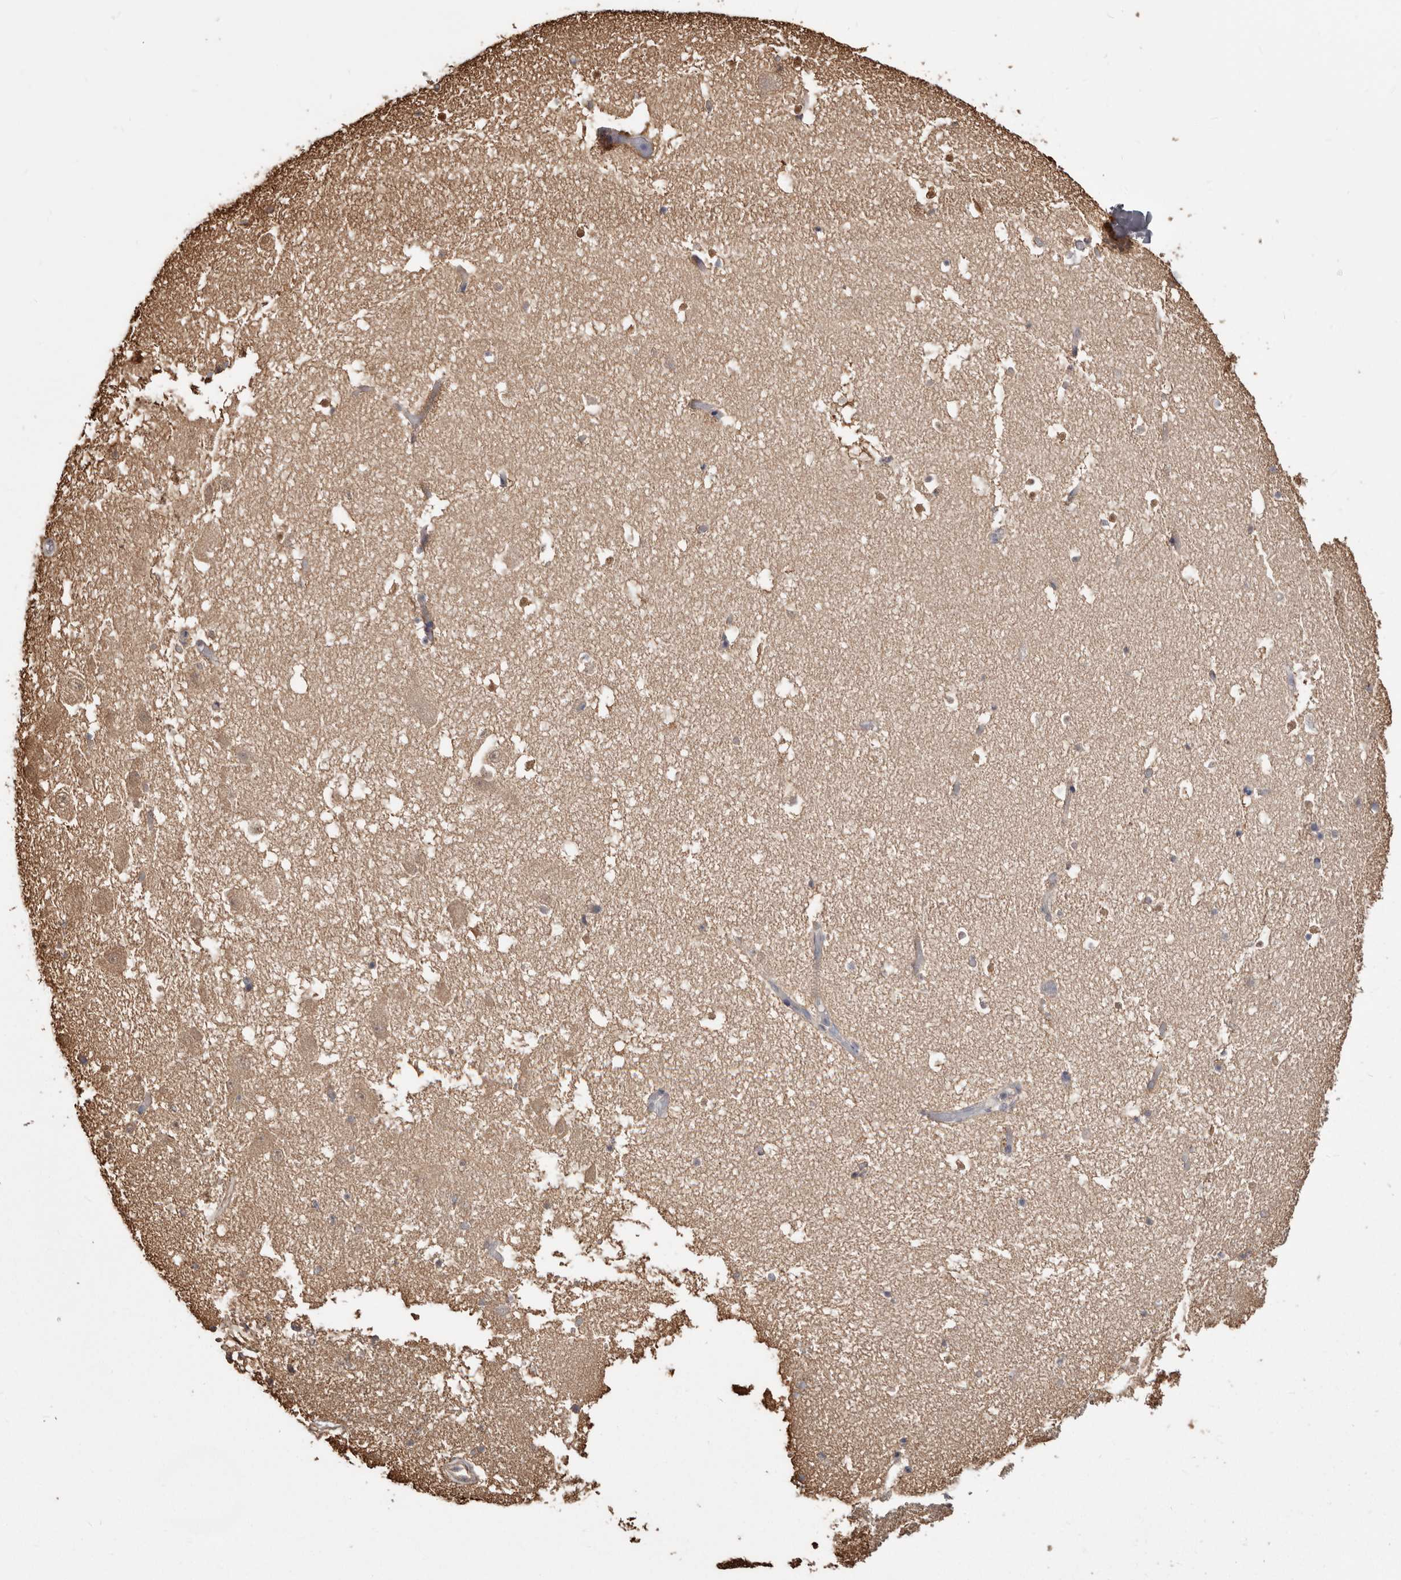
{"staining": {"intensity": "moderate", "quantity": "<25%", "location": "cytoplasmic/membranous,nuclear"}, "tissue": "hippocampus", "cell_type": "Glial cells", "image_type": "normal", "snomed": [{"axis": "morphology", "description": "Normal tissue, NOS"}, {"axis": "topography", "description": "Hippocampus"}], "caption": "Moderate cytoplasmic/membranous,nuclear protein positivity is appreciated in about <25% of glial cells in hippocampus. The staining was performed using DAB to visualize the protein expression in brown, while the nuclei were stained in blue with hematoxylin (Magnification: 20x).", "gene": "PKM", "patient": {"sex": "female", "age": 52}}